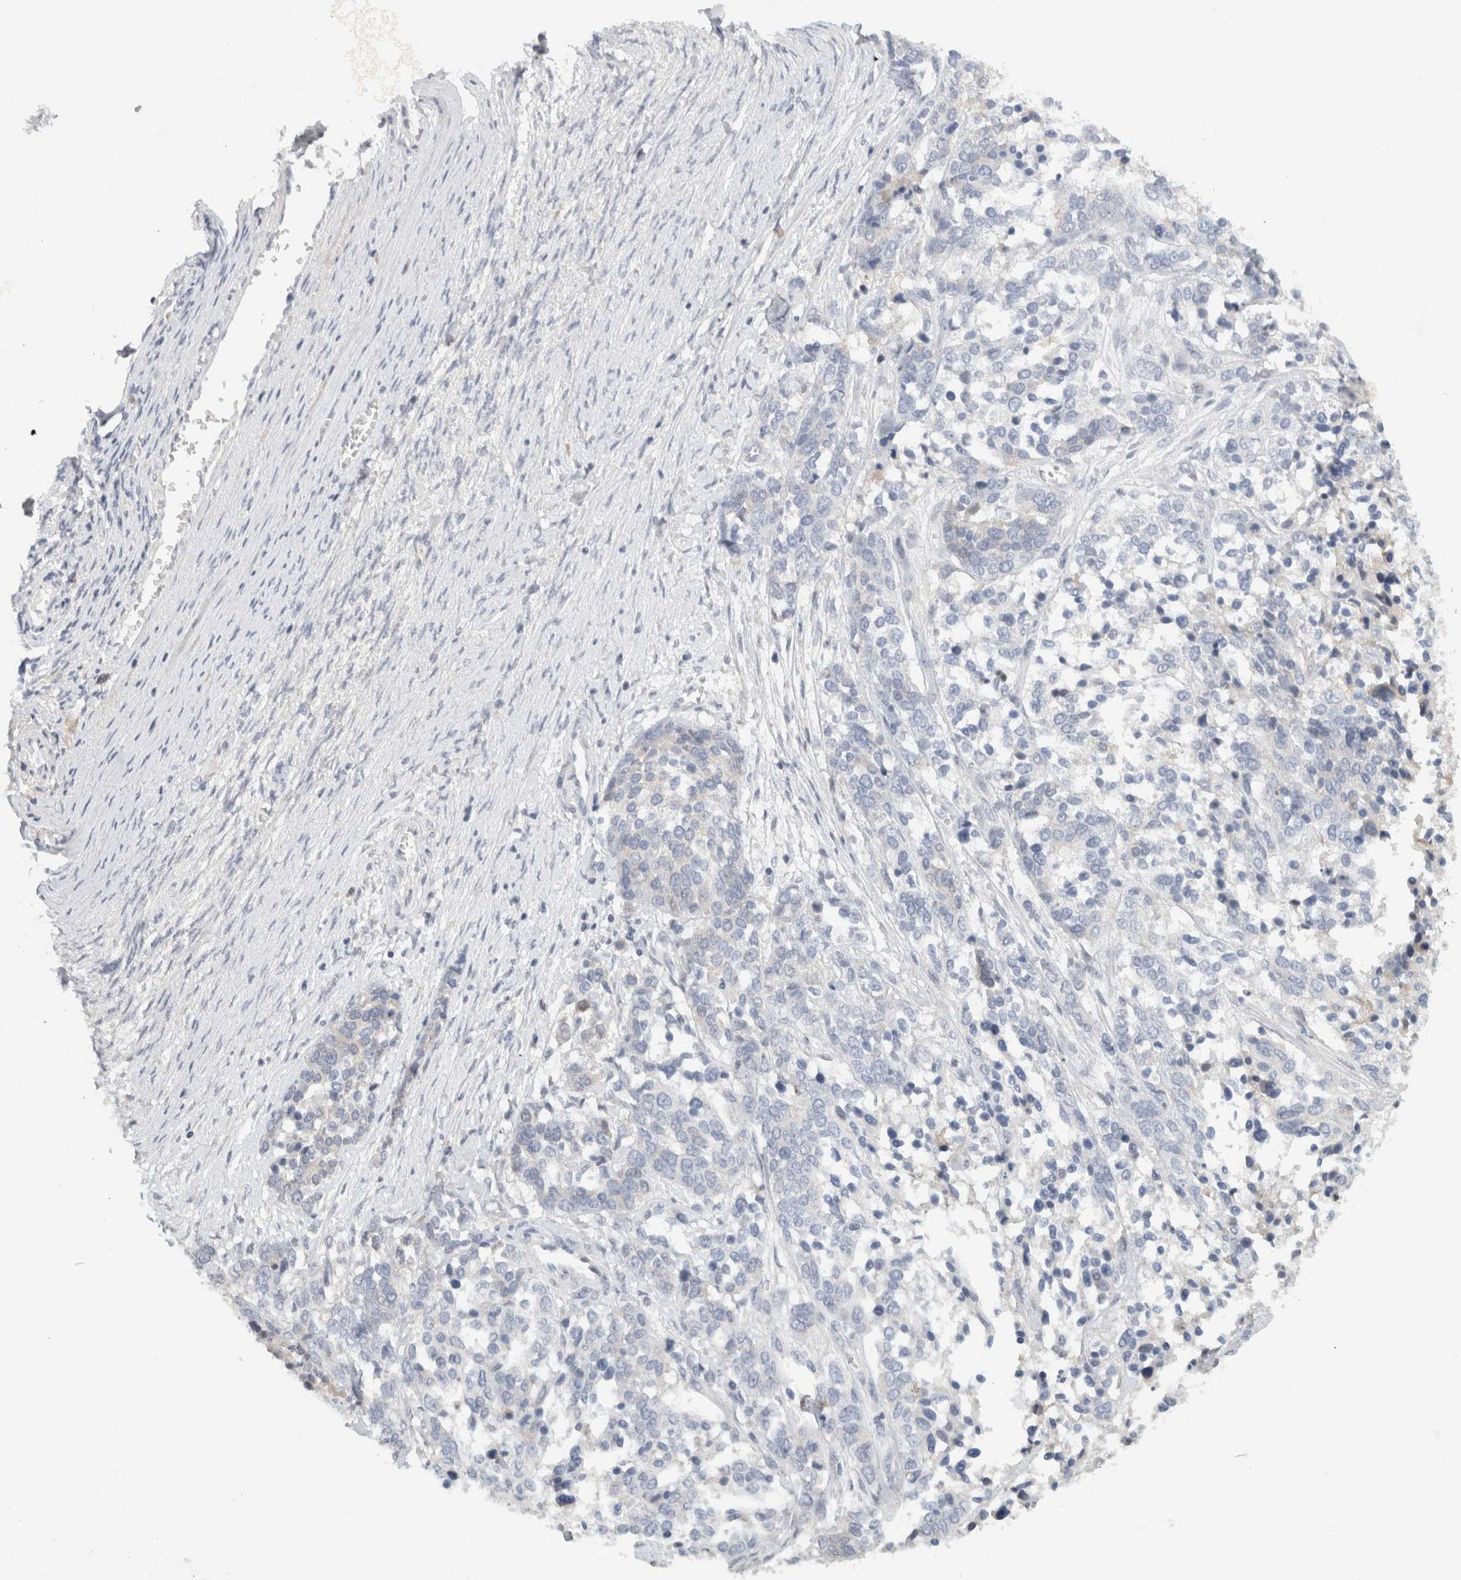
{"staining": {"intensity": "negative", "quantity": "none", "location": "none"}, "tissue": "ovarian cancer", "cell_type": "Tumor cells", "image_type": "cancer", "snomed": [{"axis": "morphology", "description": "Cystadenocarcinoma, serous, NOS"}, {"axis": "topography", "description": "Ovary"}], "caption": "The photomicrograph displays no staining of tumor cells in ovarian cancer (serous cystadenocarcinoma). Brightfield microscopy of immunohistochemistry stained with DAB (3,3'-diaminobenzidine) (brown) and hematoxylin (blue), captured at high magnification.", "gene": "STK31", "patient": {"sex": "female", "age": 44}}